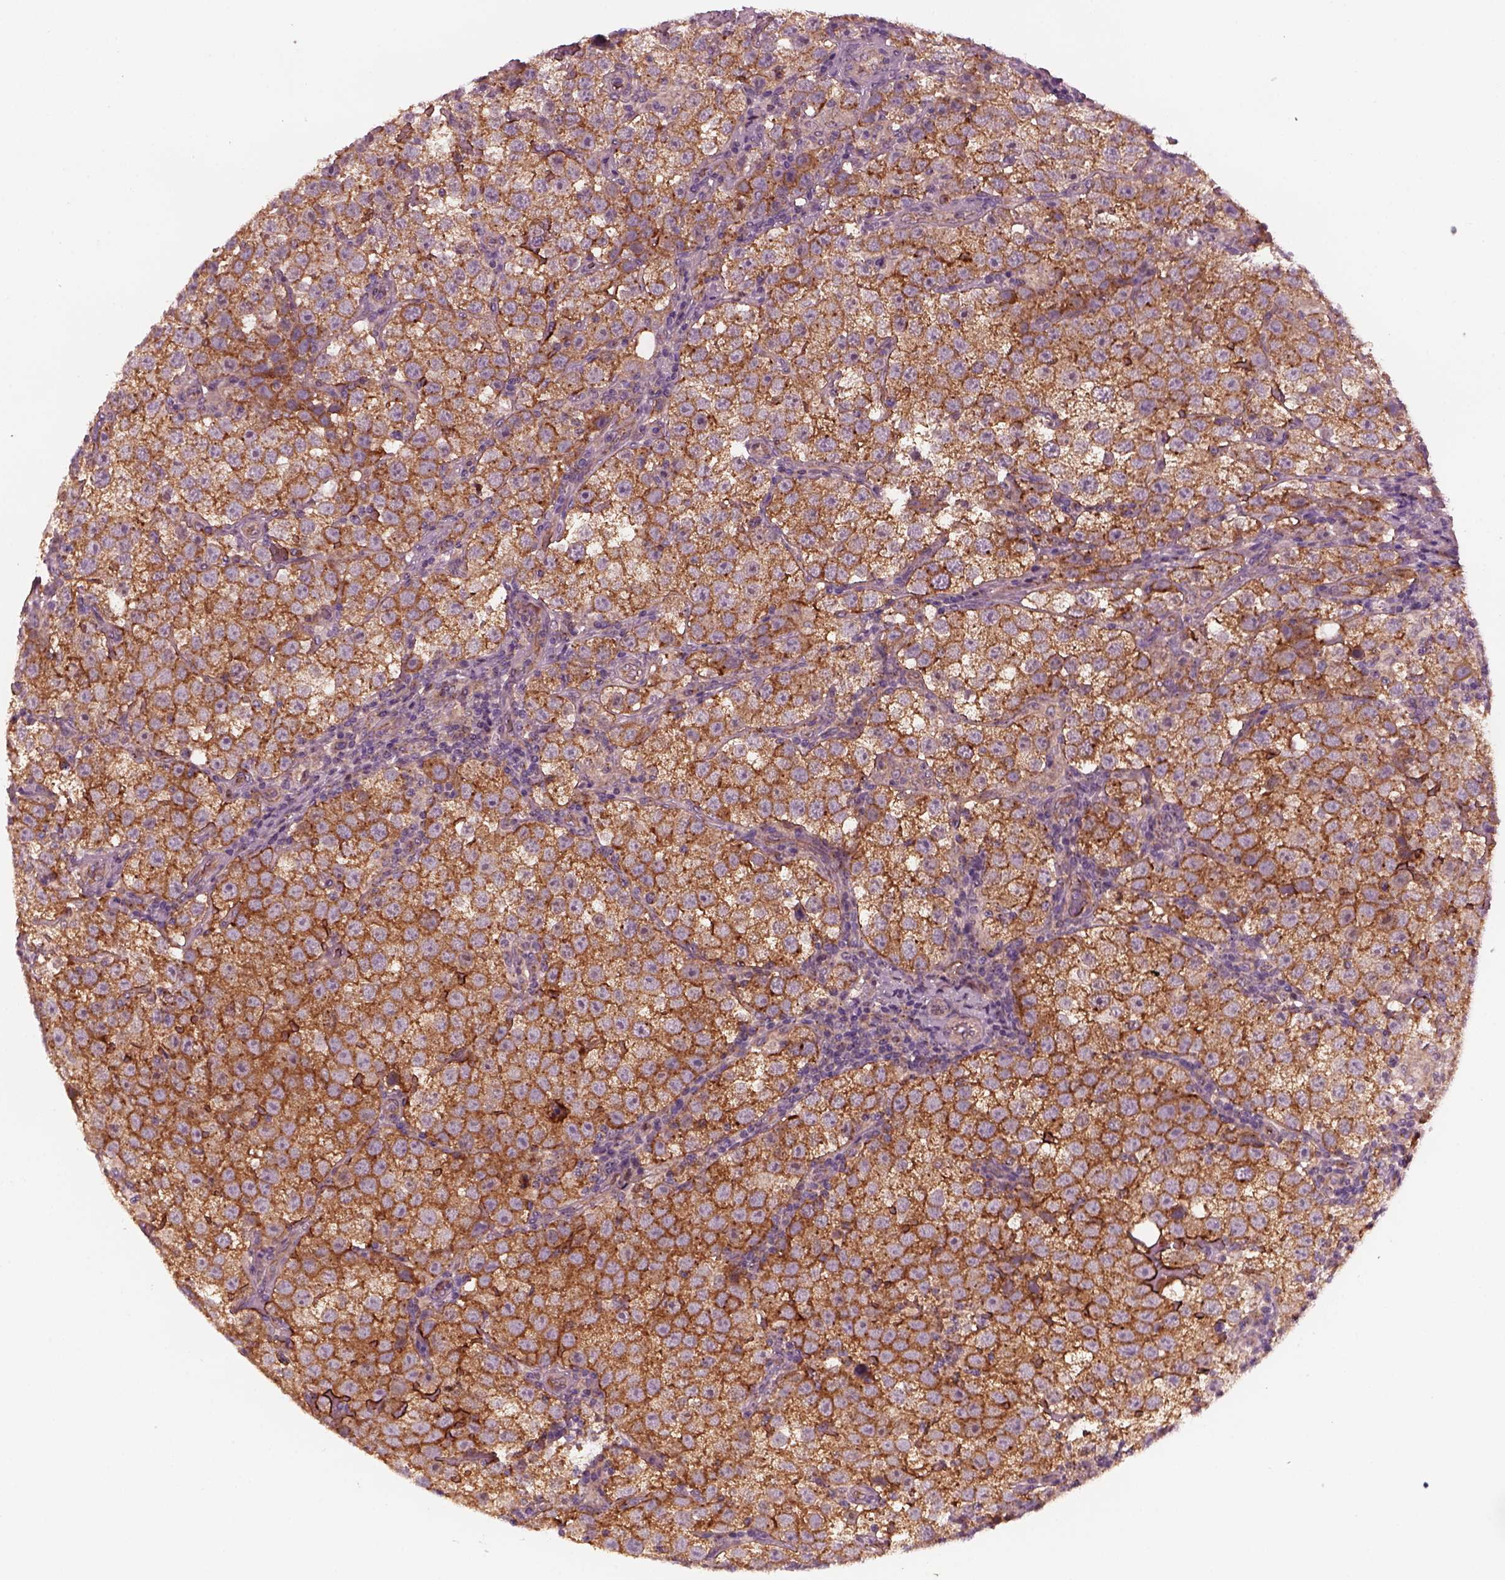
{"staining": {"intensity": "strong", "quantity": ">75%", "location": "cytoplasmic/membranous"}, "tissue": "testis cancer", "cell_type": "Tumor cells", "image_type": "cancer", "snomed": [{"axis": "morphology", "description": "Seminoma, NOS"}, {"axis": "topography", "description": "Testis"}], "caption": "Strong cytoplasmic/membranous expression is identified in about >75% of tumor cells in testis seminoma.", "gene": "TUBG1", "patient": {"sex": "male", "age": 37}}